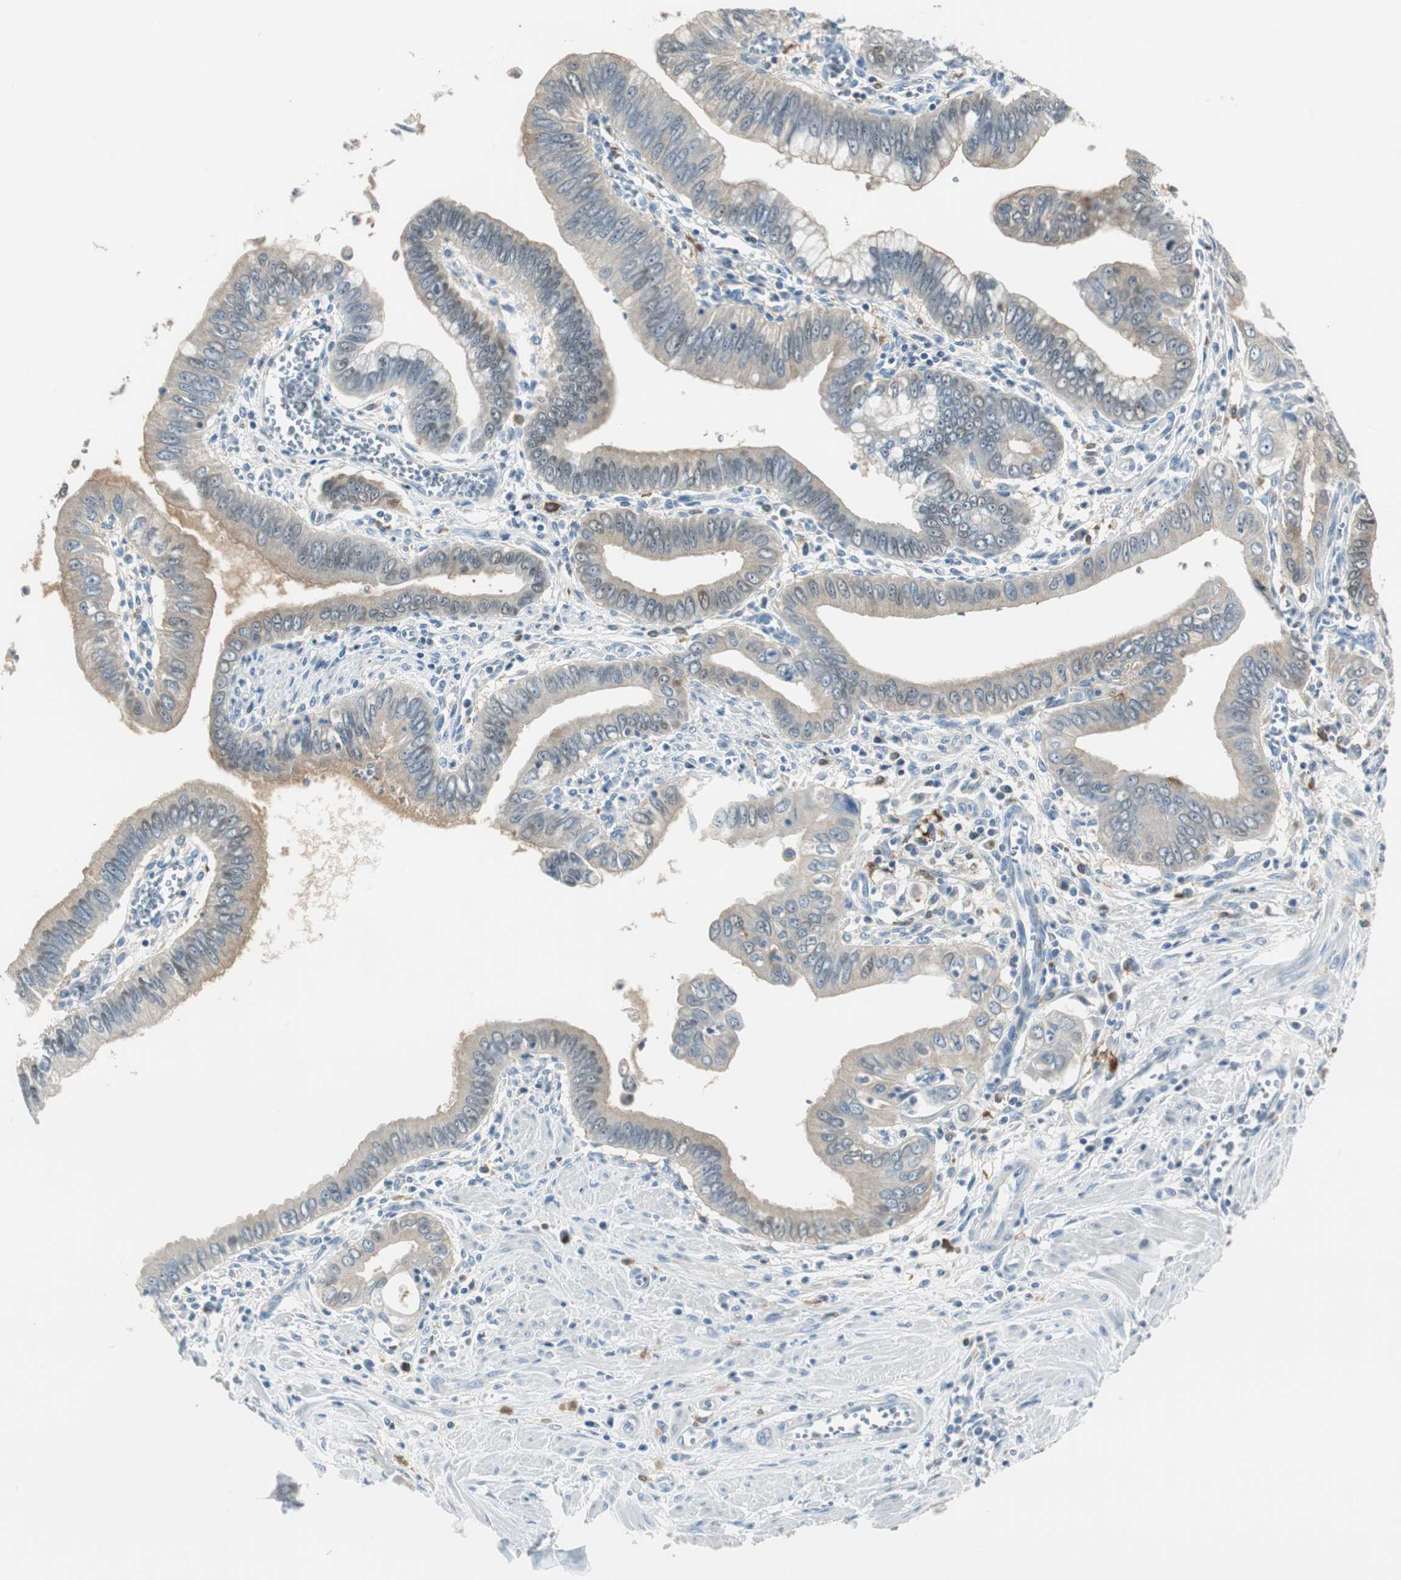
{"staining": {"intensity": "moderate", "quantity": "25%-75%", "location": "cytoplasmic/membranous"}, "tissue": "pancreatic cancer", "cell_type": "Tumor cells", "image_type": "cancer", "snomed": [{"axis": "morphology", "description": "Normal tissue, NOS"}, {"axis": "topography", "description": "Lymph node"}], "caption": "Human pancreatic cancer stained for a protein (brown) reveals moderate cytoplasmic/membranous positive staining in about 25%-75% of tumor cells.", "gene": "MSTO1", "patient": {"sex": "male", "age": 50}}